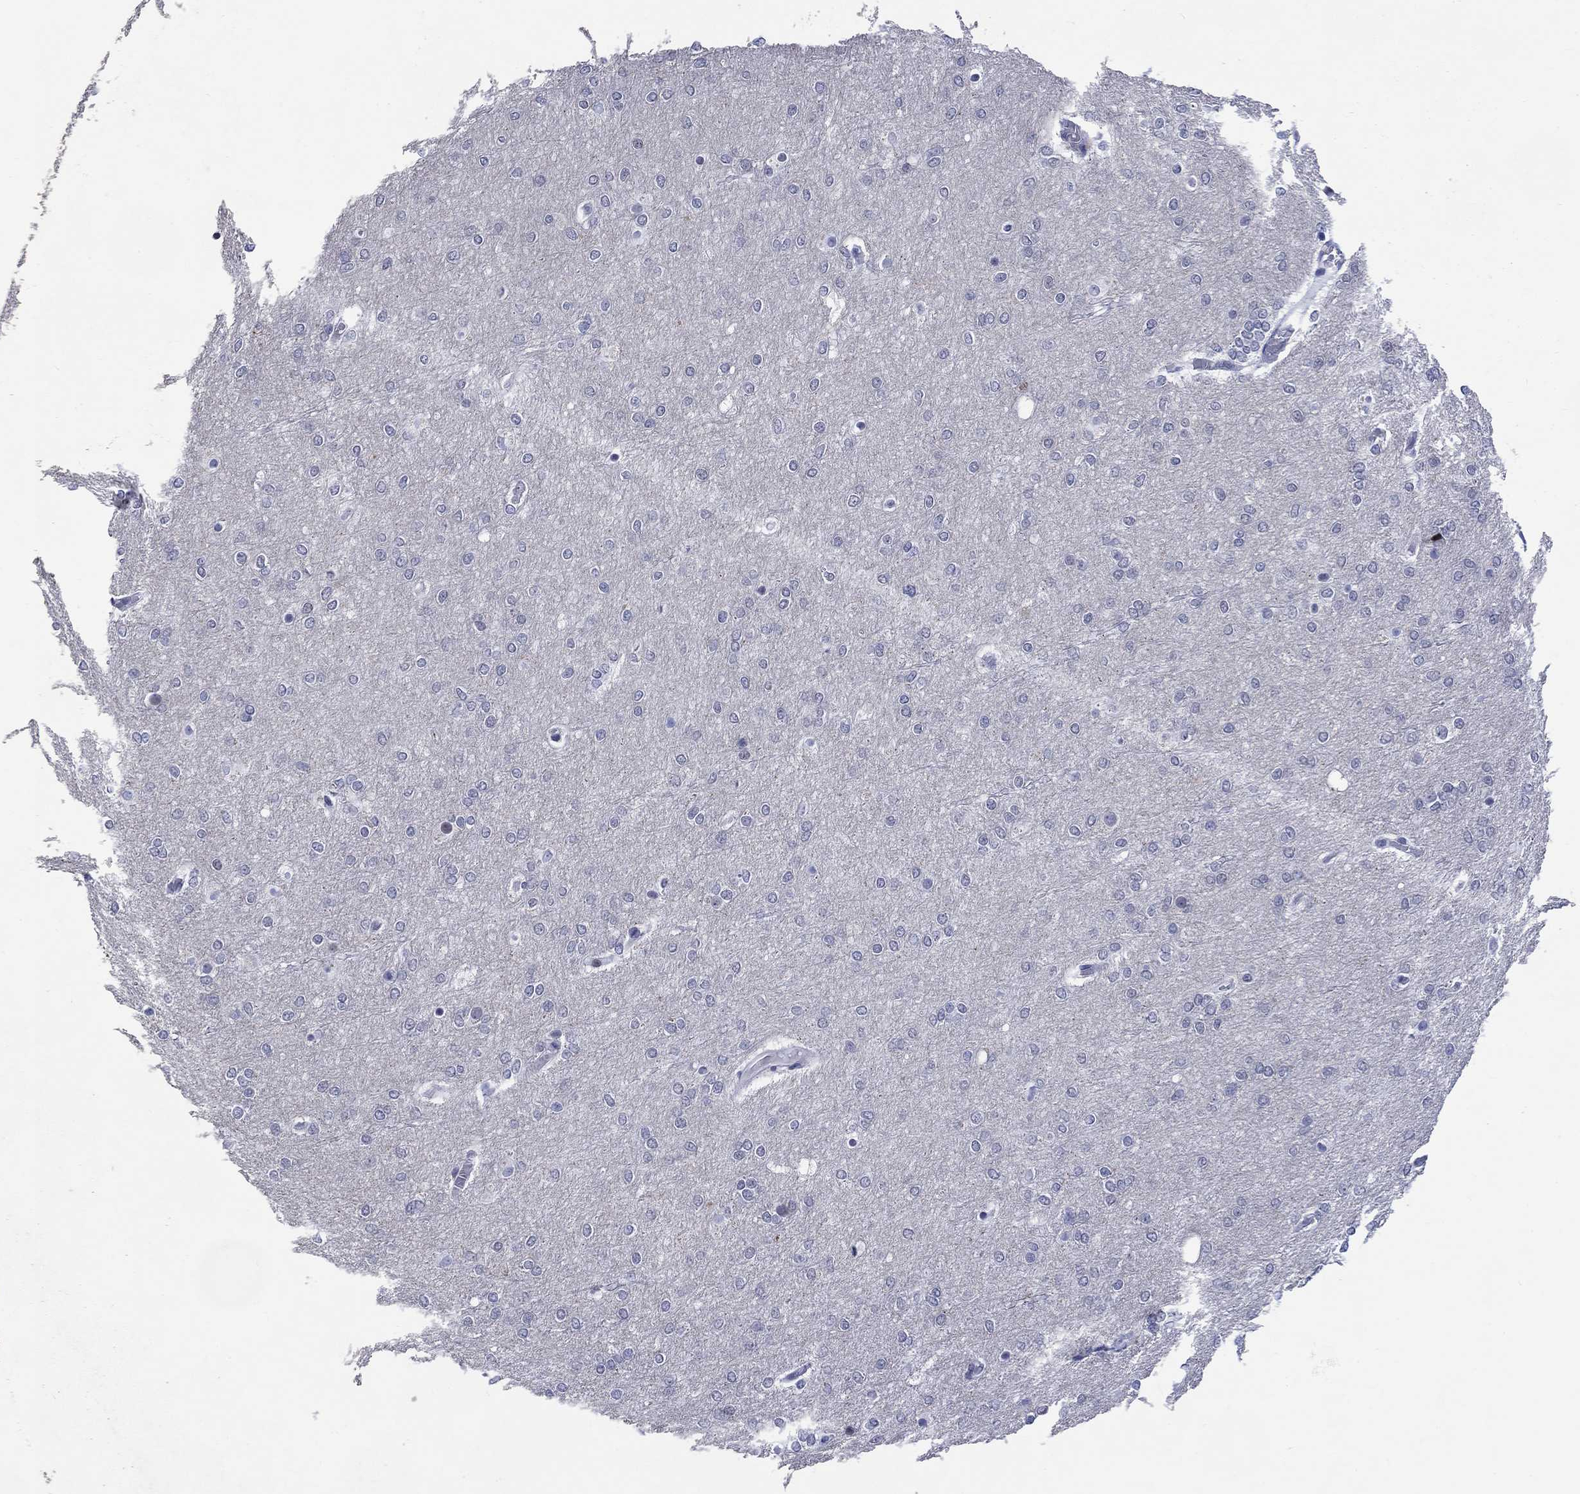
{"staining": {"intensity": "negative", "quantity": "none", "location": "none"}, "tissue": "glioma", "cell_type": "Tumor cells", "image_type": "cancer", "snomed": [{"axis": "morphology", "description": "Glioma, malignant, High grade"}, {"axis": "topography", "description": "Brain"}], "caption": "Human glioma stained for a protein using IHC exhibits no staining in tumor cells.", "gene": "CDCA2", "patient": {"sex": "female", "age": 61}}